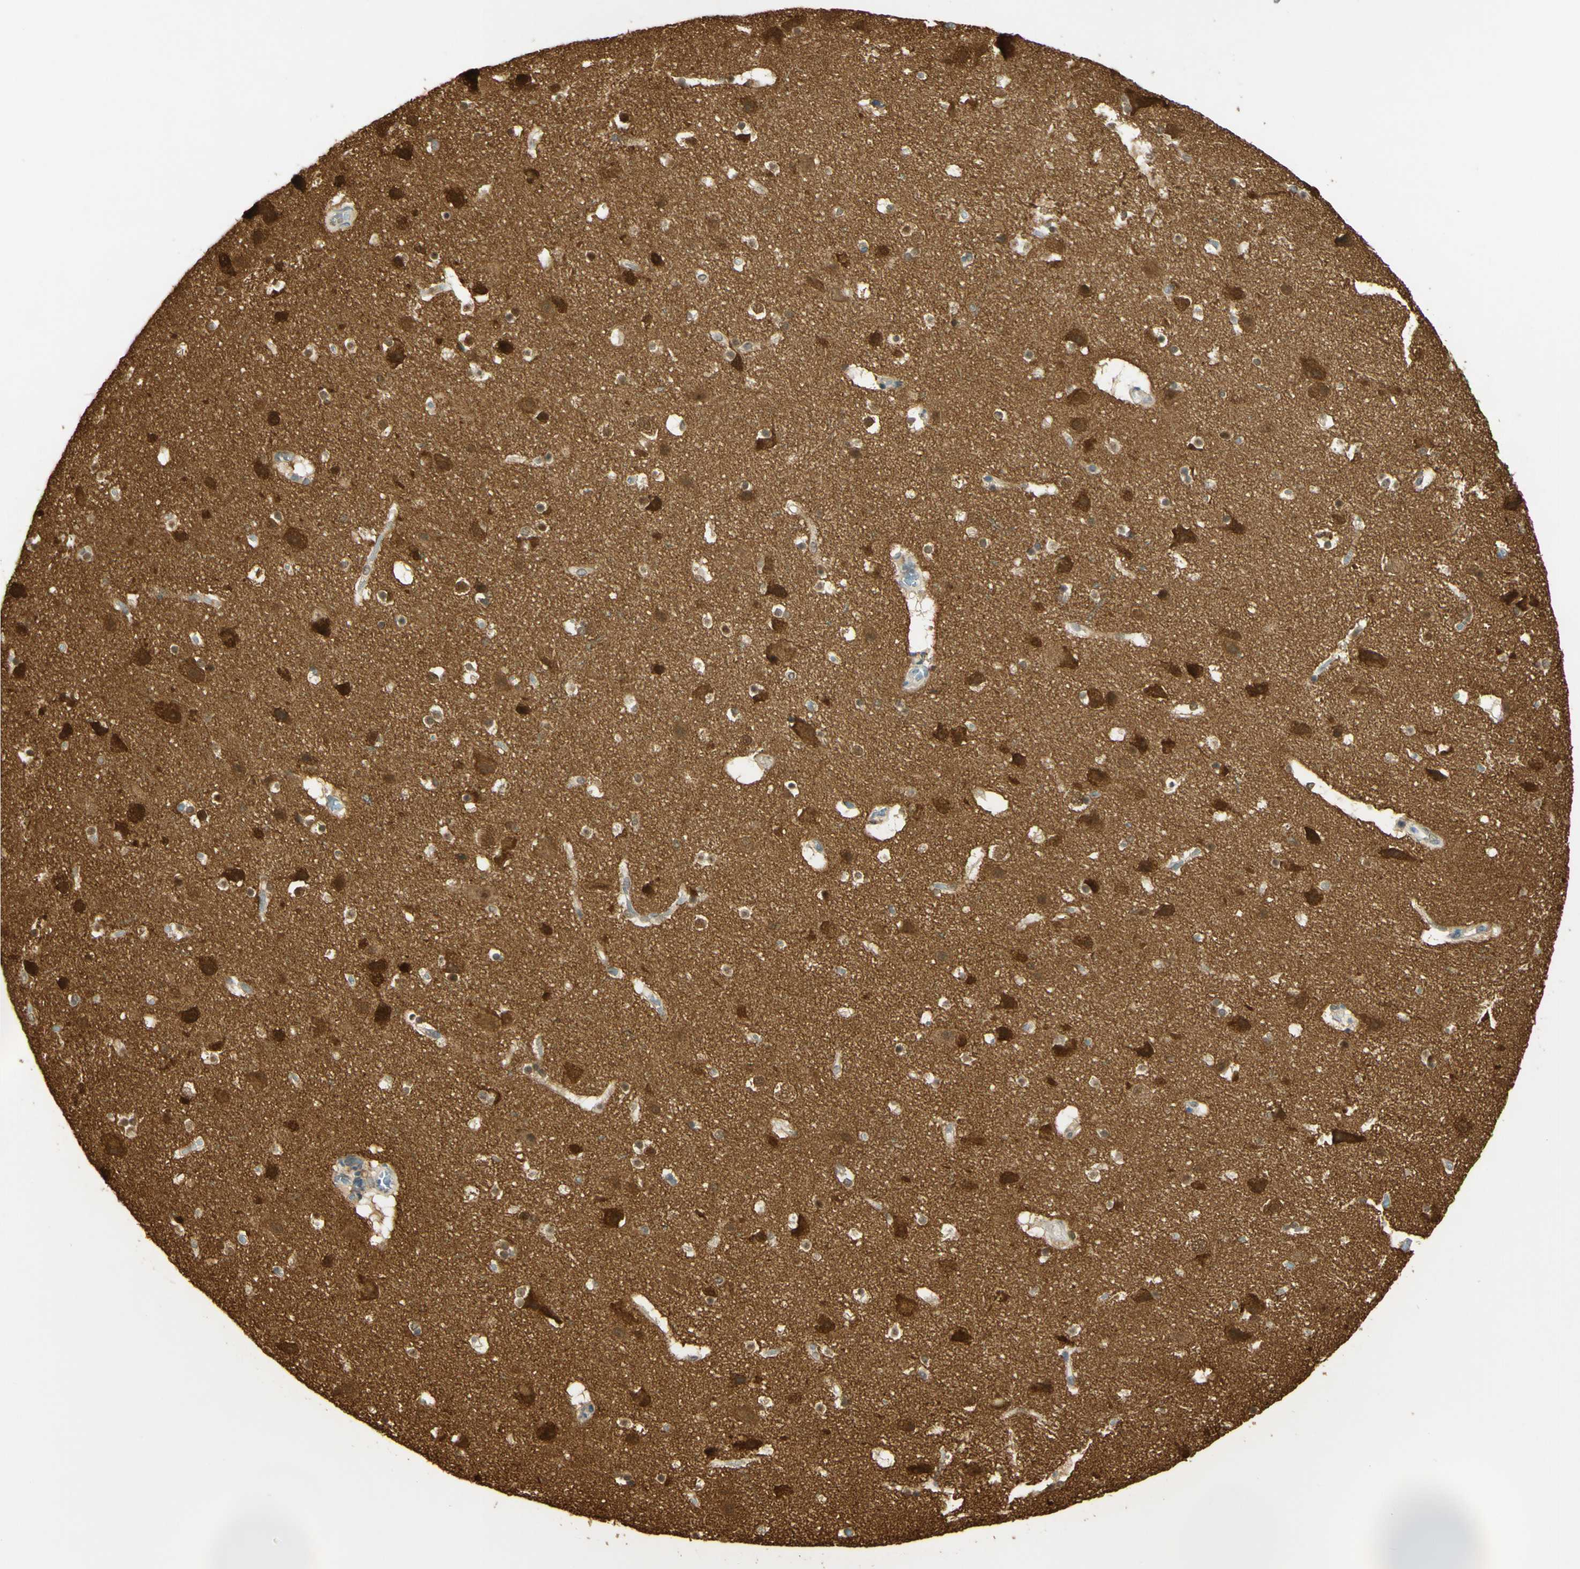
{"staining": {"intensity": "negative", "quantity": "none", "location": "none"}, "tissue": "cerebral cortex", "cell_type": "Endothelial cells", "image_type": "normal", "snomed": [{"axis": "morphology", "description": "Normal tissue, NOS"}, {"axis": "topography", "description": "Cerebral cortex"}], "caption": "High power microscopy micrograph of an IHC photomicrograph of unremarkable cerebral cortex, revealing no significant expression in endothelial cells.", "gene": "PAK1", "patient": {"sex": "male", "age": 45}}